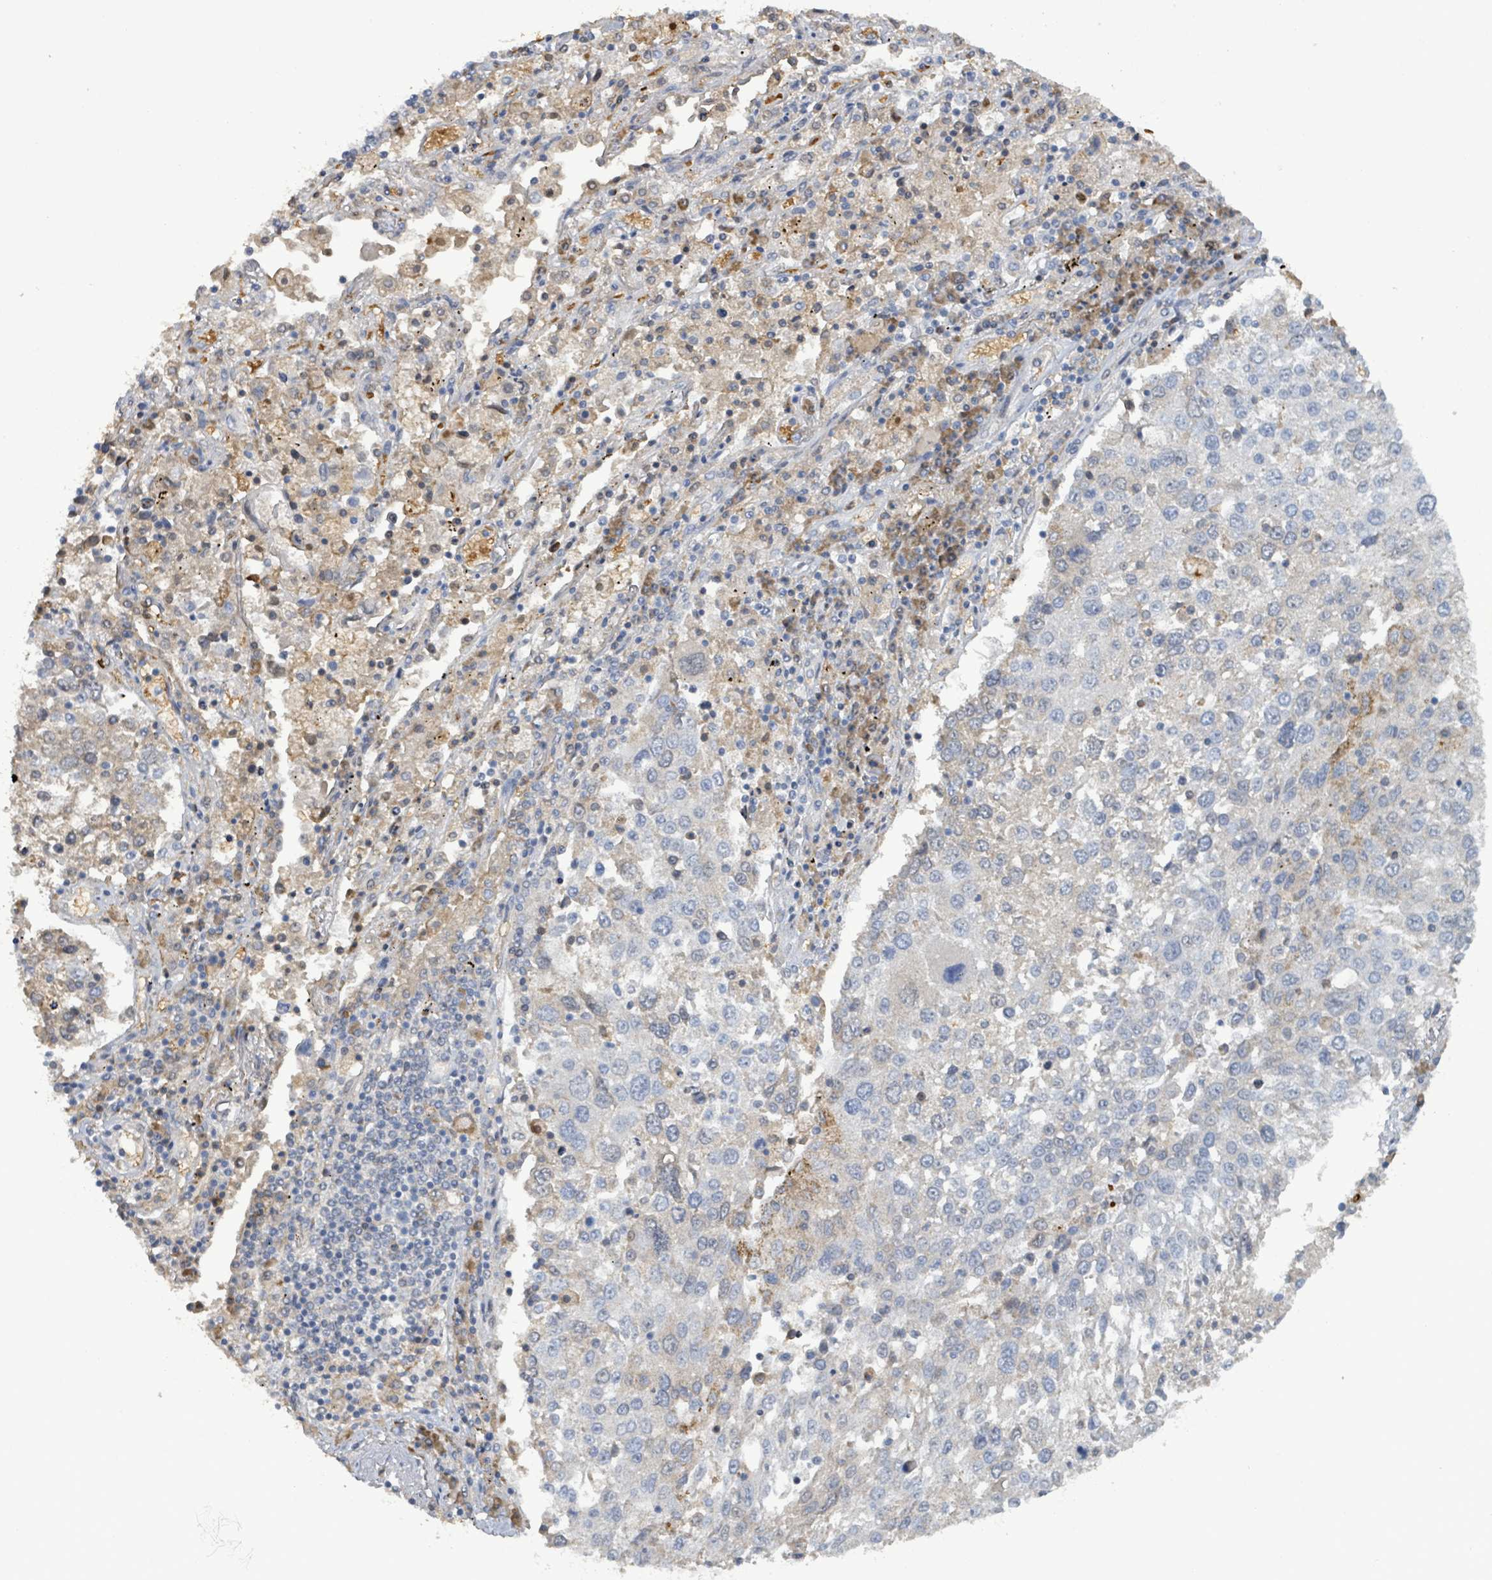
{"staining": {"intensity": "weak", "quantity": "25%-75%", "location": "cytoplasmic/membranous"}, "tissue": "lung cancer", "cell_type": "Tumor cells", "image_type": "cancer", "snomed": [{"axis": "morphology", "description": "Squamous cell carcinoma, NOS"}, {"axis": "topography", "description": "Lung"}], "caption": "High-power microscopy captured an immunohistochemistry (IHC) histopathology image of lung cancer, revealing weak cytoplasmic/membranous positivity in approximately 25%-75% of tumor cells.", "gene": "SEBOX", "patient": {"sex": "male", "age": 65}}